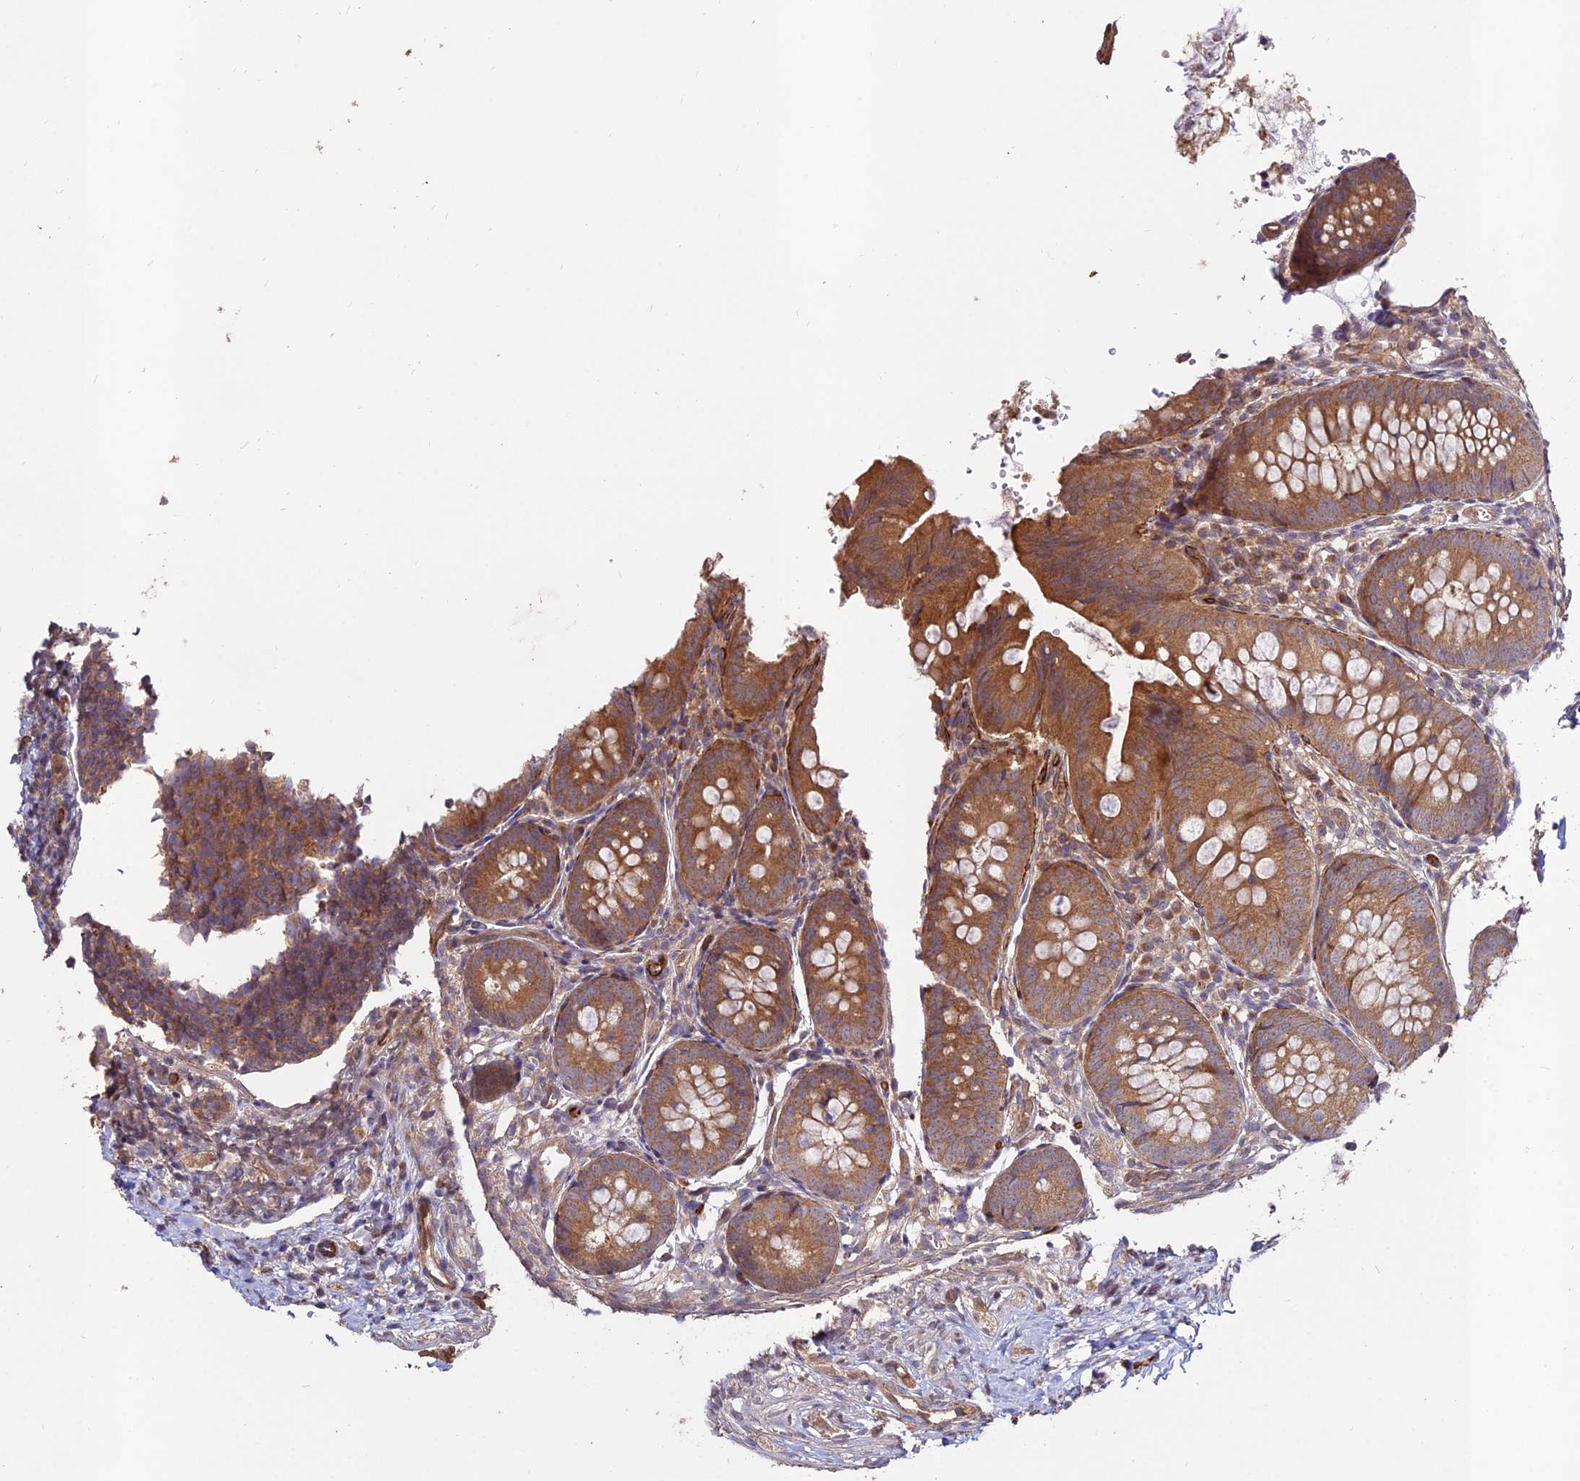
{"staining": {"intensity": "moderate", "quantity": ">75%", "location": "cytoplasmic/membranous"}, "tissue": "appendix", "cell_type": "Glandular cells", "image_type": "normal", "snomed": [{"axis": "morphology", "description": "Normal tissue, NOS"}, {"axis": "topography", "description": "Appendix"}], "caption": "Immunohistochemical staining of normal appendix displays medium levels of moderate cytoplasmic/membranous expression in about >75% of glandular cells.", "gene": "GRTP1", "patient": {"sex": "male", "age": 1}}